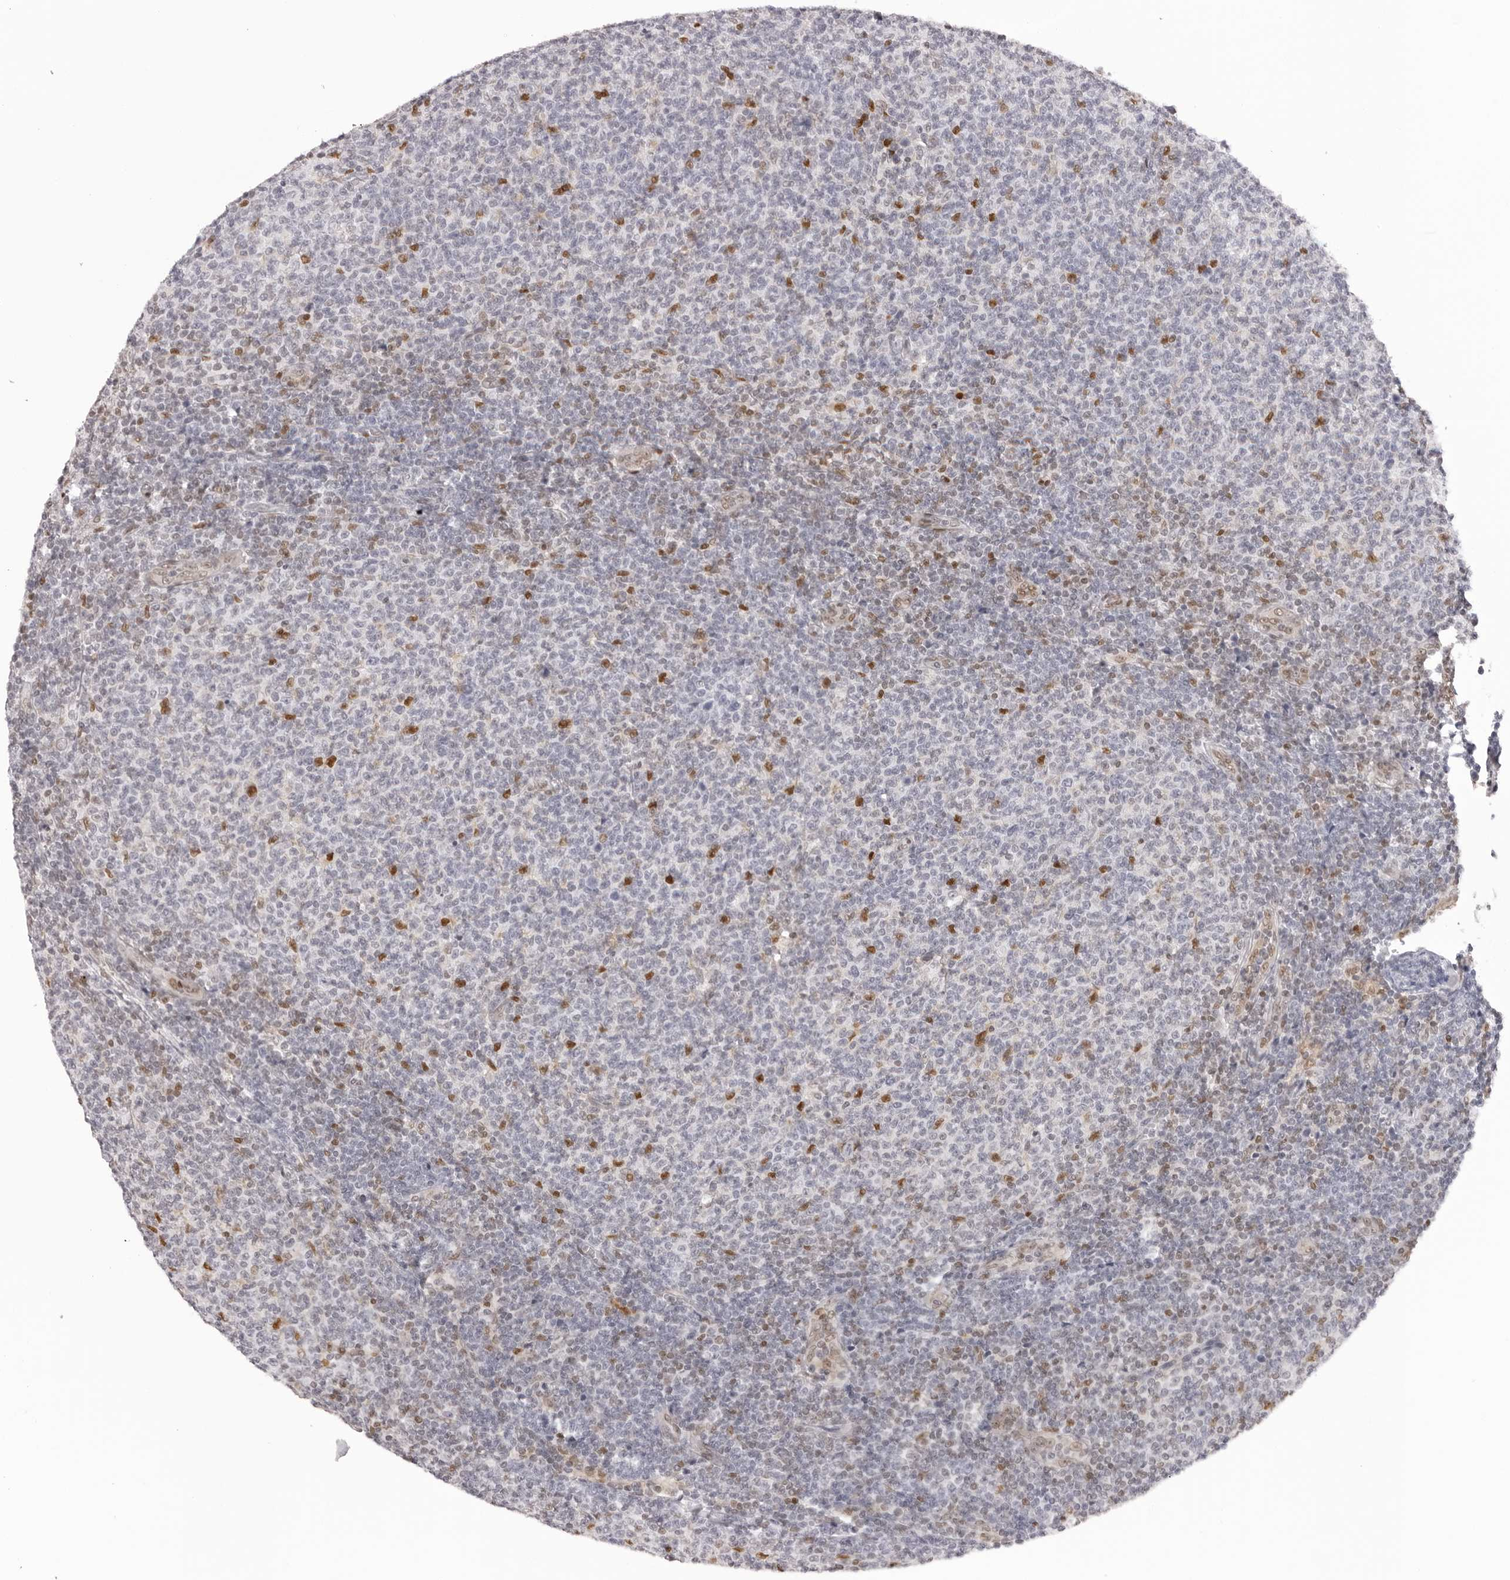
{"staining": {"intensity": "negative", "quantity": "none", "location": "none"}, "tissue": "lymphoma", "cell_type": "Tumor cells", "image_type": "cancer", "snomed": [{"axis": "morphology", "description": "Malignant lymphoma, non-Hodgkin's type, Low grade"}, {"axis": "topography", "description": "Lymph node"}], "caption": "This photomicrograph is of lymphoma stained with immunohistochemistry to label a protein in brown with the nuclei are counter-stained blue. There is no expression in tumor cells.", "gene": "HSPA4", "patient": {"sex": "male", "age": 66}}